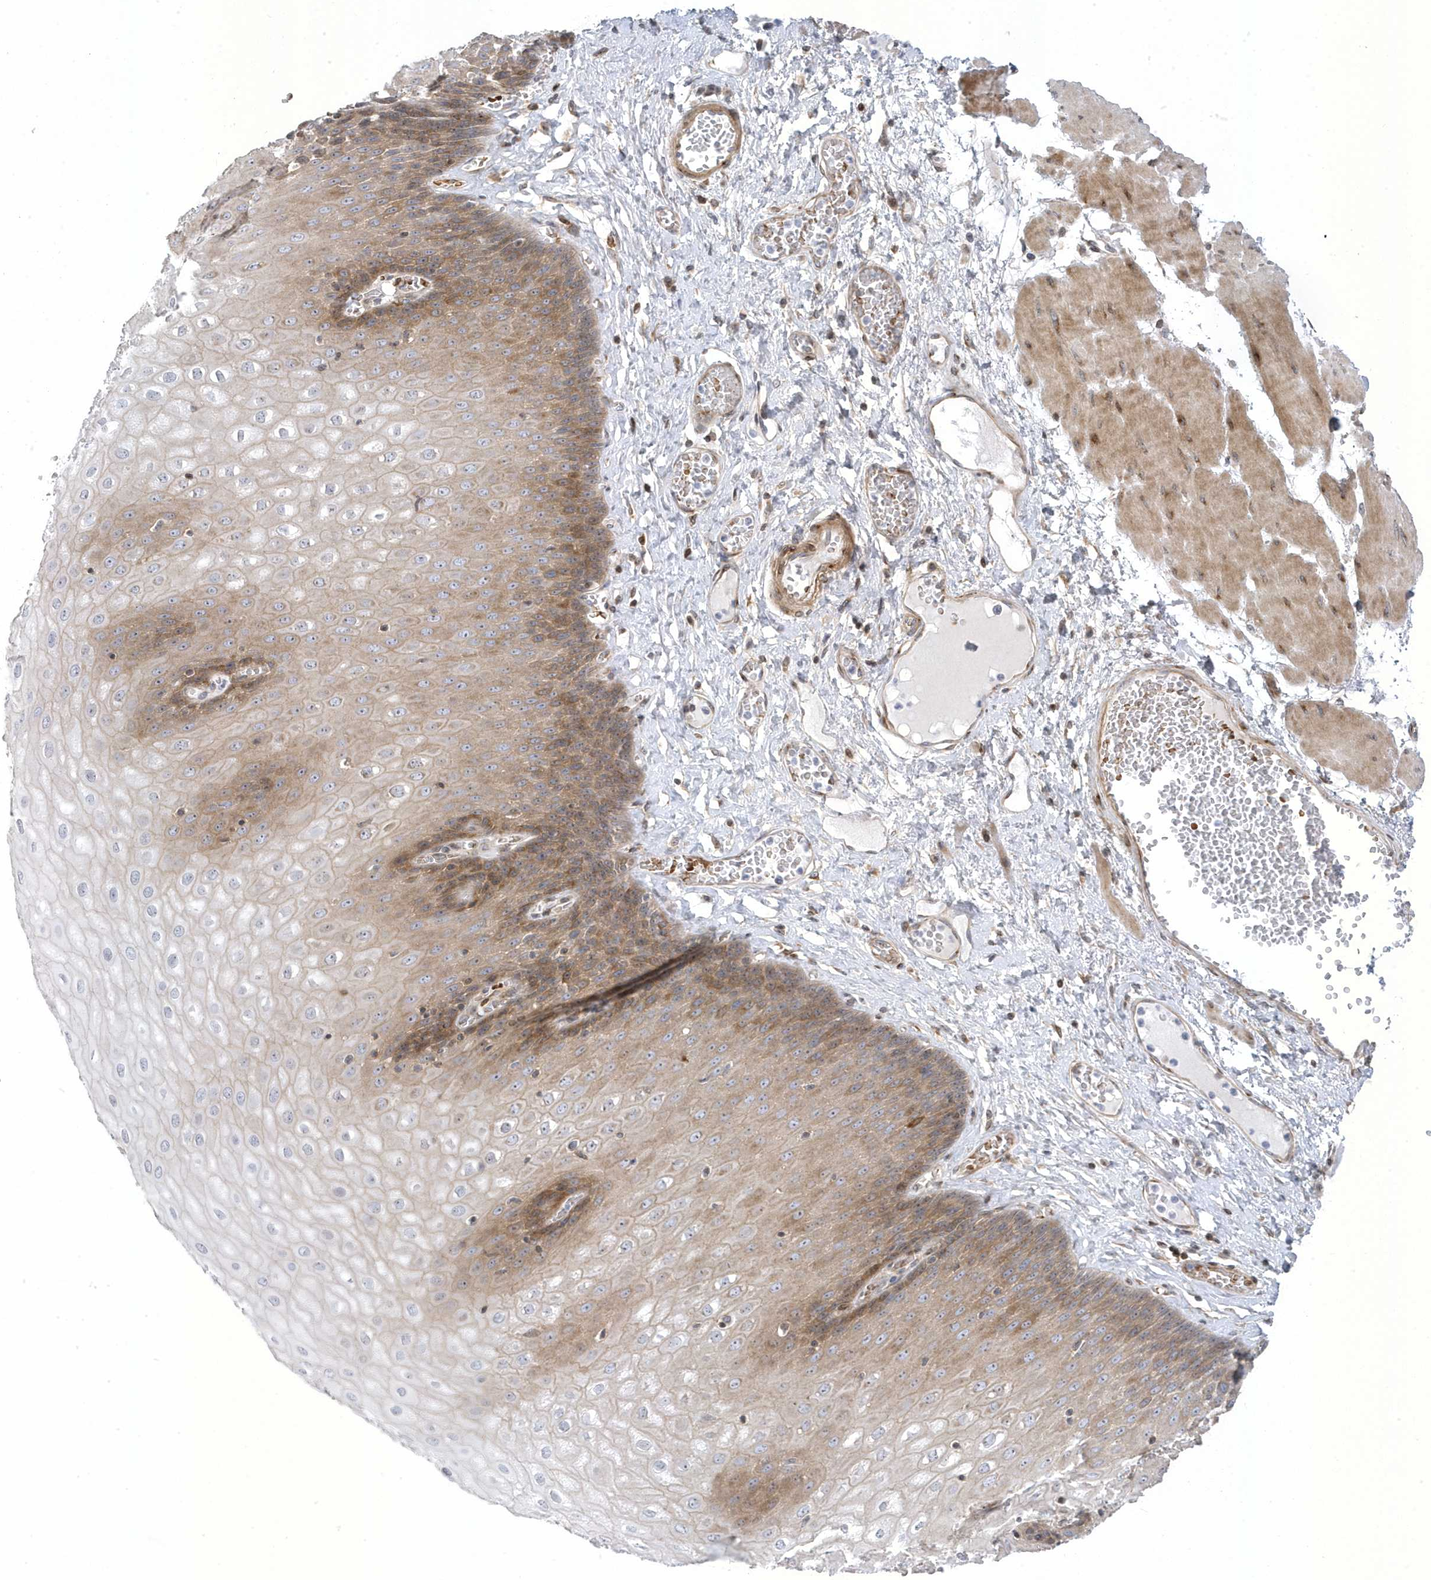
{"staining": {"intensity": "moderate", "quantity": "25%-75%", "location": "cytoplasmic/membranous"}, "tissue": "esophagus", "cell_type": "Squamous epithelial cells", "image_type": "normal", "snomed": [{"axis": "morphology", "description": "Normal tissue, NOS"}, {"axis": "topography", "description": "Esophagus"}], "caption": "Immunohistochemistry photomicrograph of benign human esophagus stained for a protein (brown), which exhibits medium levels of moderate cytoplasmic/membranous staining in approximately 25%-75% of squamous epithelial cells.", "gene": "MAP7D3", "patient": {"sex": "male", "age": 60}}